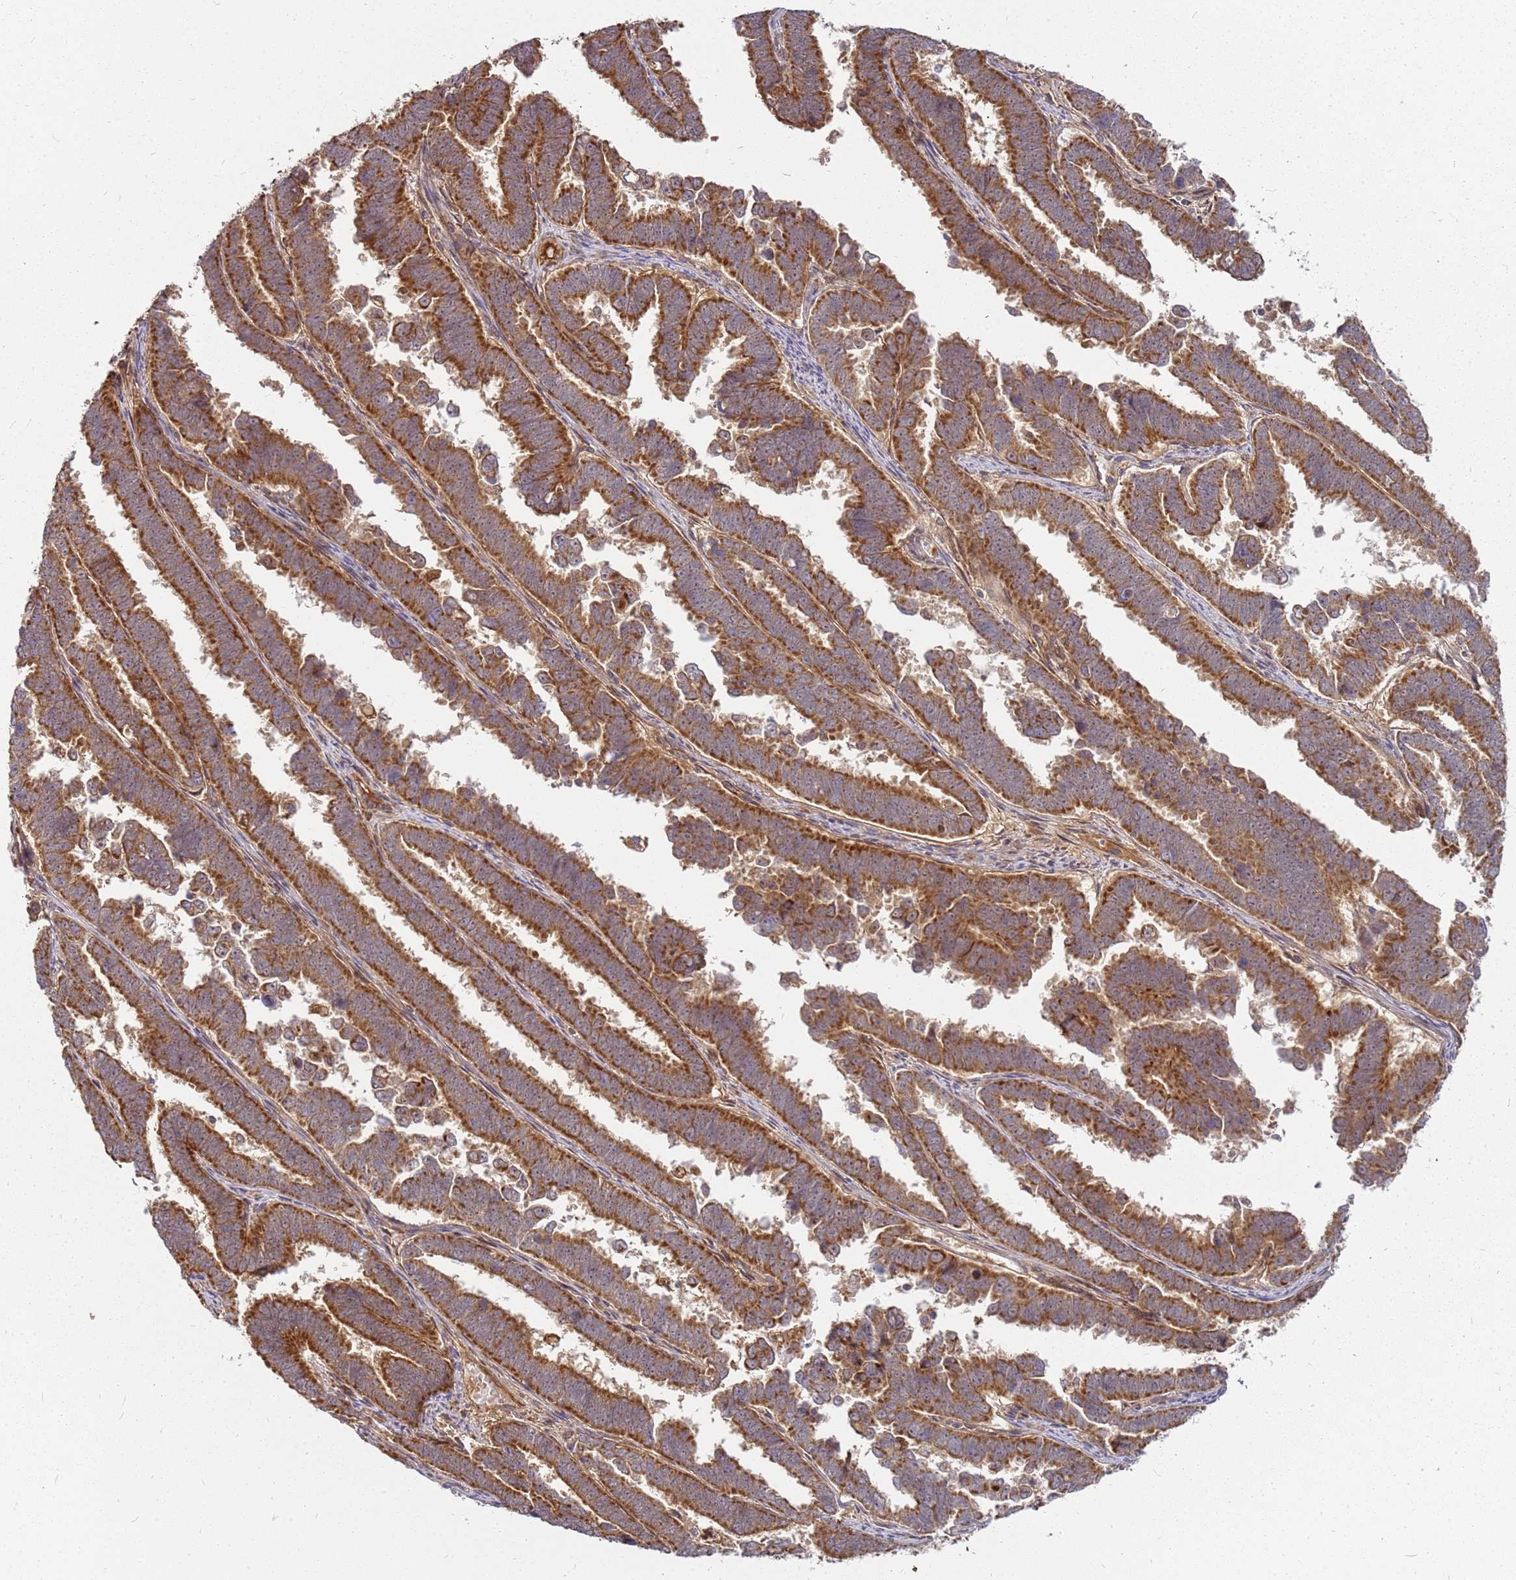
{"staining": {"intensity": "strong", "quantity": ">75%", "location": "cytoplasmic/membranous"}, "tissue": "endometrial cancer", "cell_type": "Tumor cells", "image_type": "cancer", "snomed": [{"axis": "morphology", "description": "Adenocarcinoma, NOS"}, {"axis": "topography", "description": "Endometrium"}], "caption": "Endometrial cancer (adenocarcinoma) stained with a protein marker reveals strong staining in tumor cells.", "gene": "CCDC159", "patient": {"sex": "female", "age": 75}}